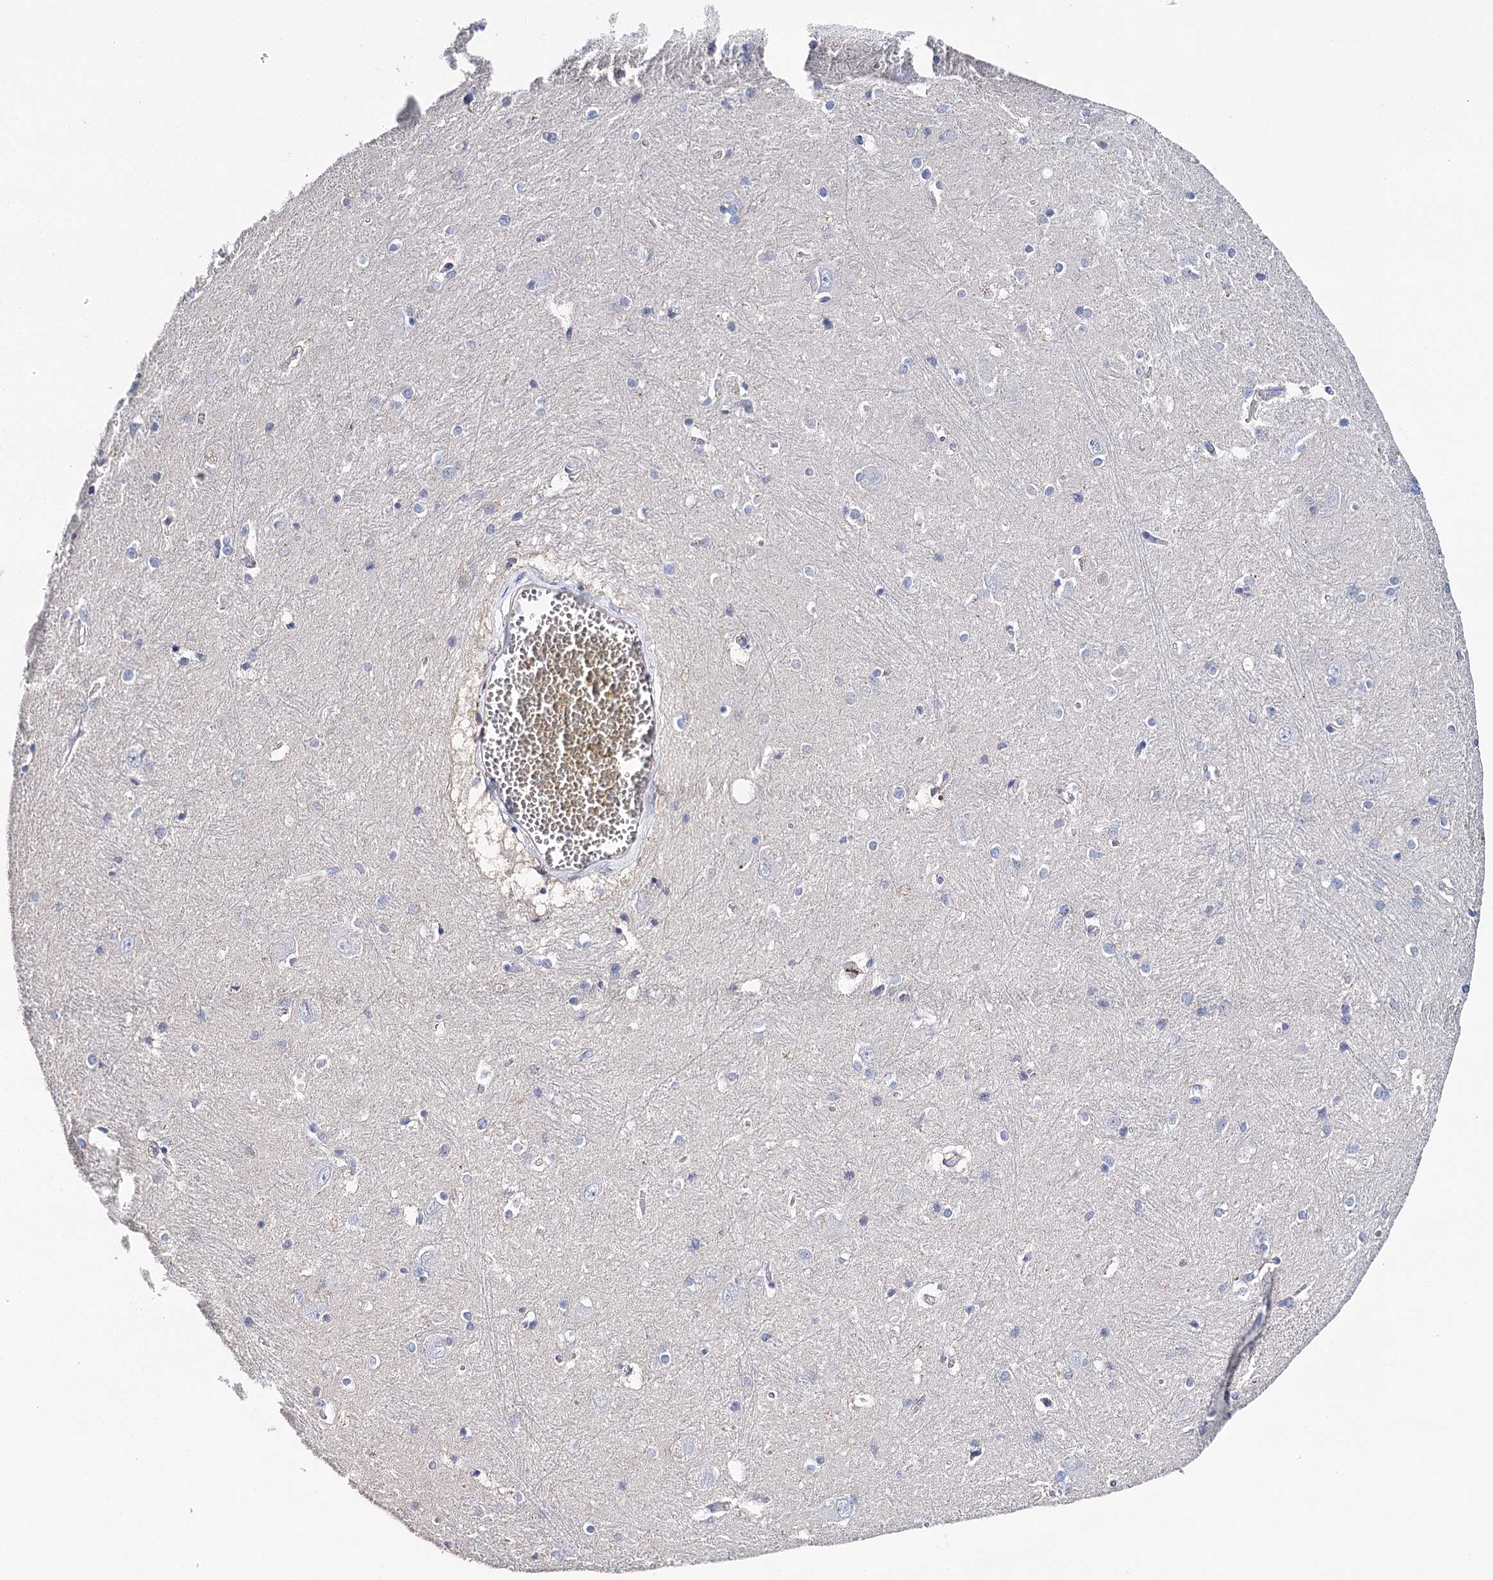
{"staining": {"intensity": "moderate", "quantity": "<25%", "location": "cytoplasmic/membranous"}, "tissue": "caudate", "cell_type": "Glial cells", "image_type": "normal", "snomed": [{"axis": "morphology", "description": "Normal tissue, NOS"}, {"axis": "topography", "description": "Lateral ventricle wall"}], "caption": "Caudate stained with immunohistochemistry reveals moderate cytoplasmic/membranous positivity in about <25% of glial cells. Ihc stains the protein in brown and the nuclei are stained blue.", "gene": "EPYC", "patient": {"sex": "male", "age": 37}}